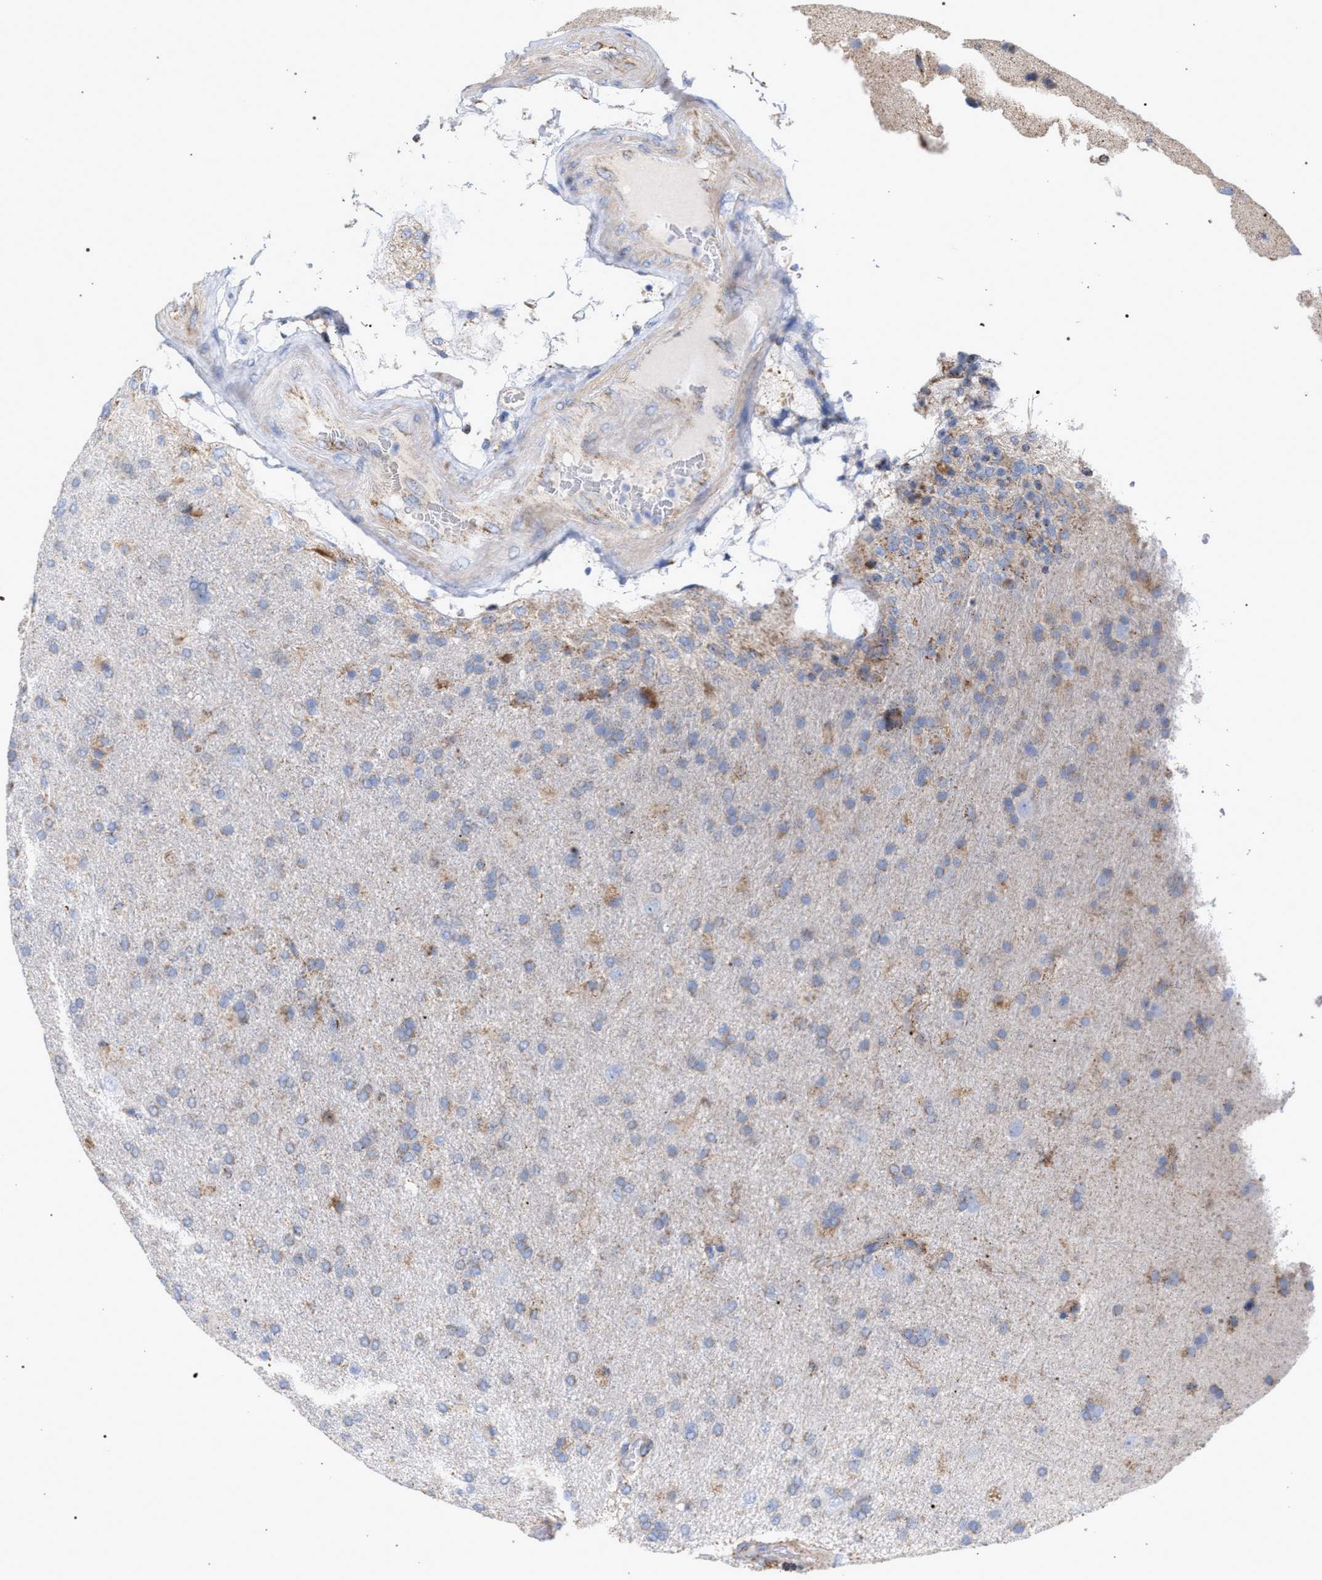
{"staining": {"intensity": "weak", "quantity": "25%-75%", "location": "cytoplasmic/membranous"}, "tissue": "glioma", "cell_type": "Tumor cells", "image_type": "cancer", "snomed": [{"axis": "morphology", "description": "Glioma, malignant, High grade"}, {"axis": "topography", "description": "Brain"}], "caption": "A low amount of weak cytoplasmic/membranous staining is appreciated in about 25%-75% of tumor cells in glioma tissue.", "gene": "ECI2", "patient": {"sex": "male", "age": 72}}